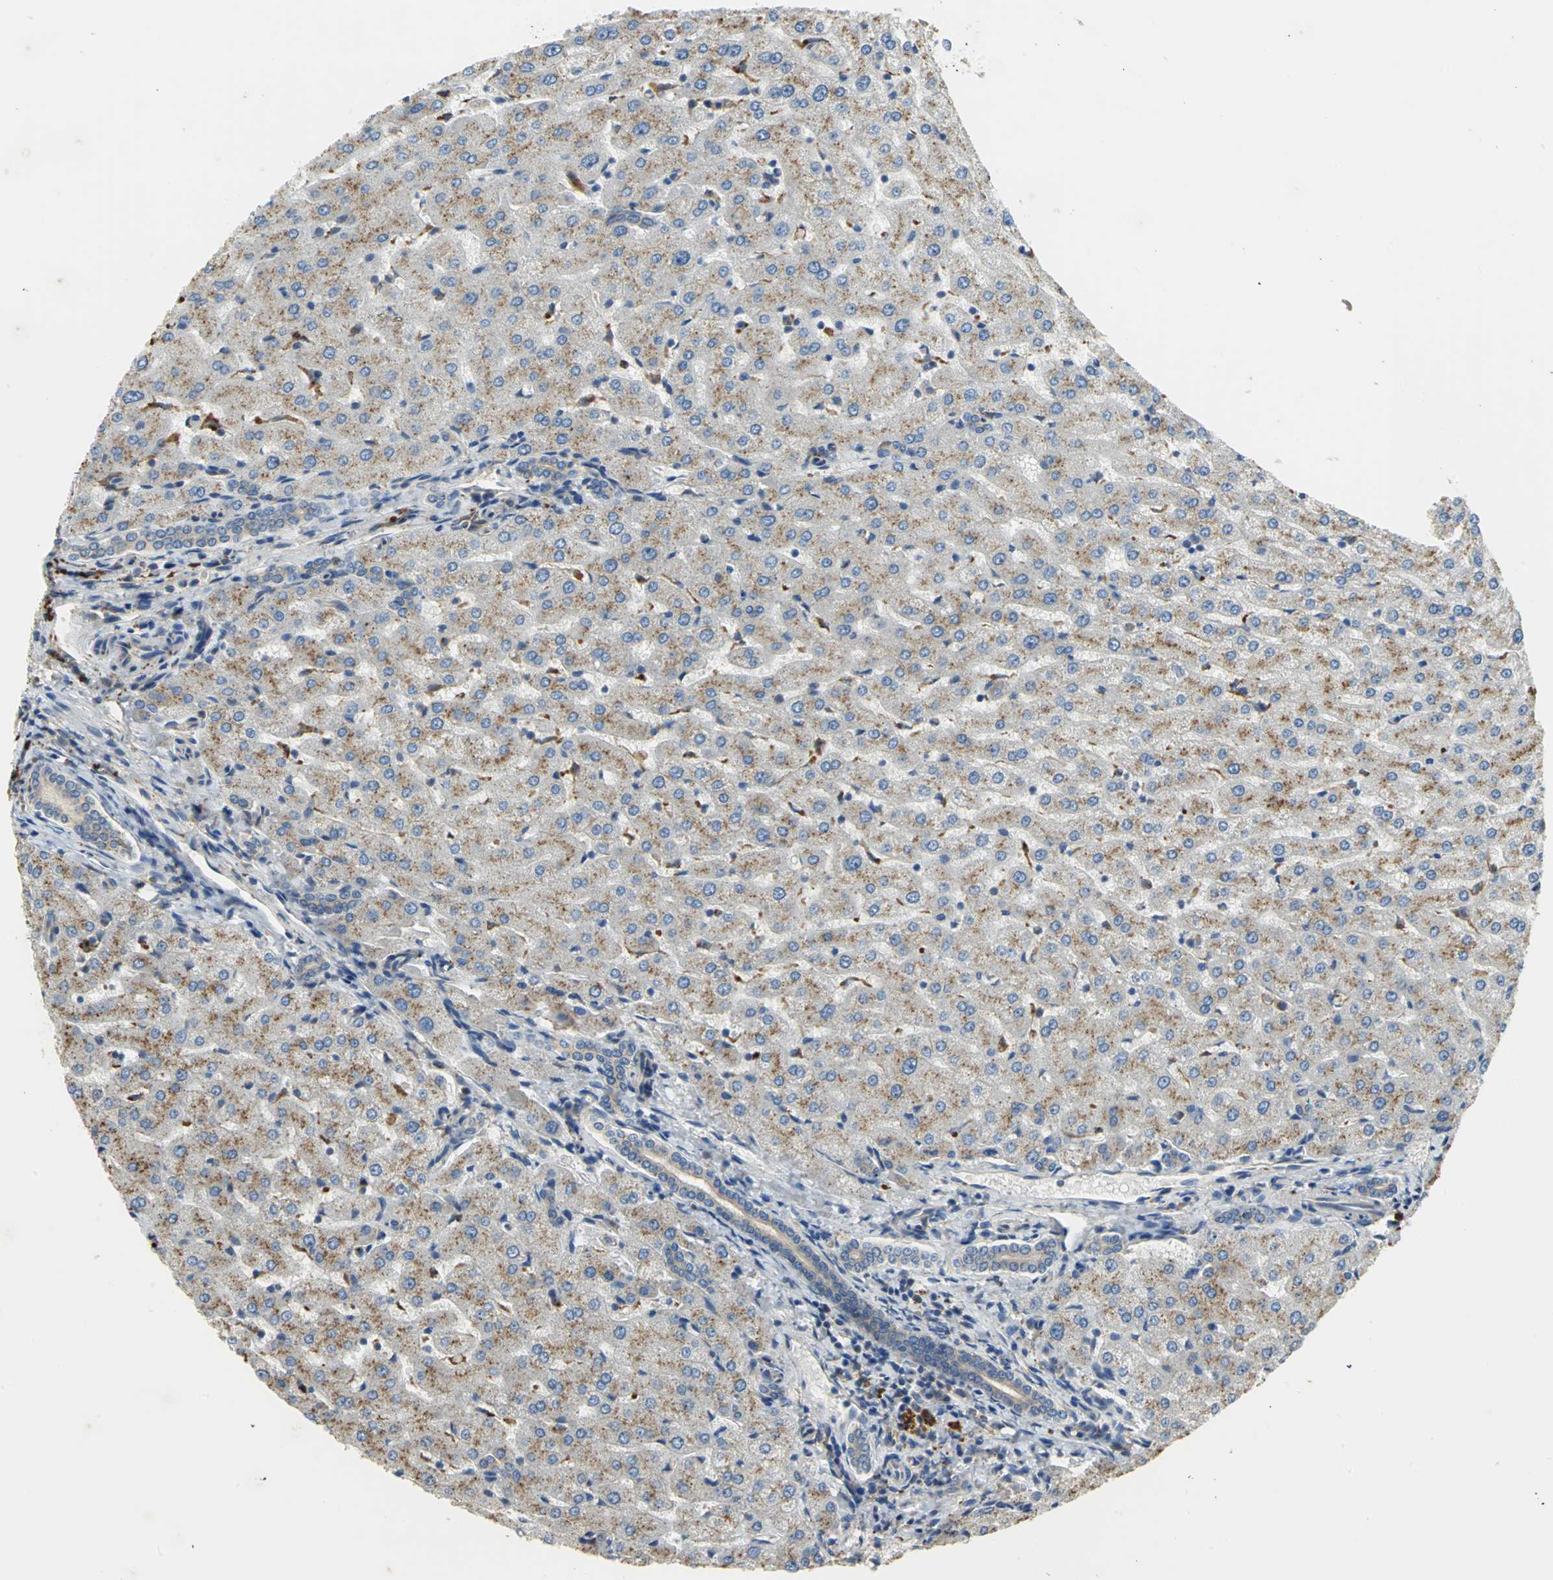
{"staining": {"intensity": "weak", "quantity": "25%-75%", "location": "cytoplasmic/membranous,nuclear"}, "tissue": "liver", "cell_type": "Cholangiocytes", "image_type": "normal", "snomed": [{"axis": "morphology", "description": "Normal tissue, NOS"}, {"axis": "morphology", "description": "Fibrosis, NOS"}, {"axis": "topography", "description": "Liver"}], "caption": "This photomicrograph reveals immunohistochemistry staining of benign liver, with low weak cytoplasmic/membranous,nuclear staining in about 25%-75% of cholangiocytes.", "gene": "DIAPH2", "patient": {"sex": "female", "age": 29}}